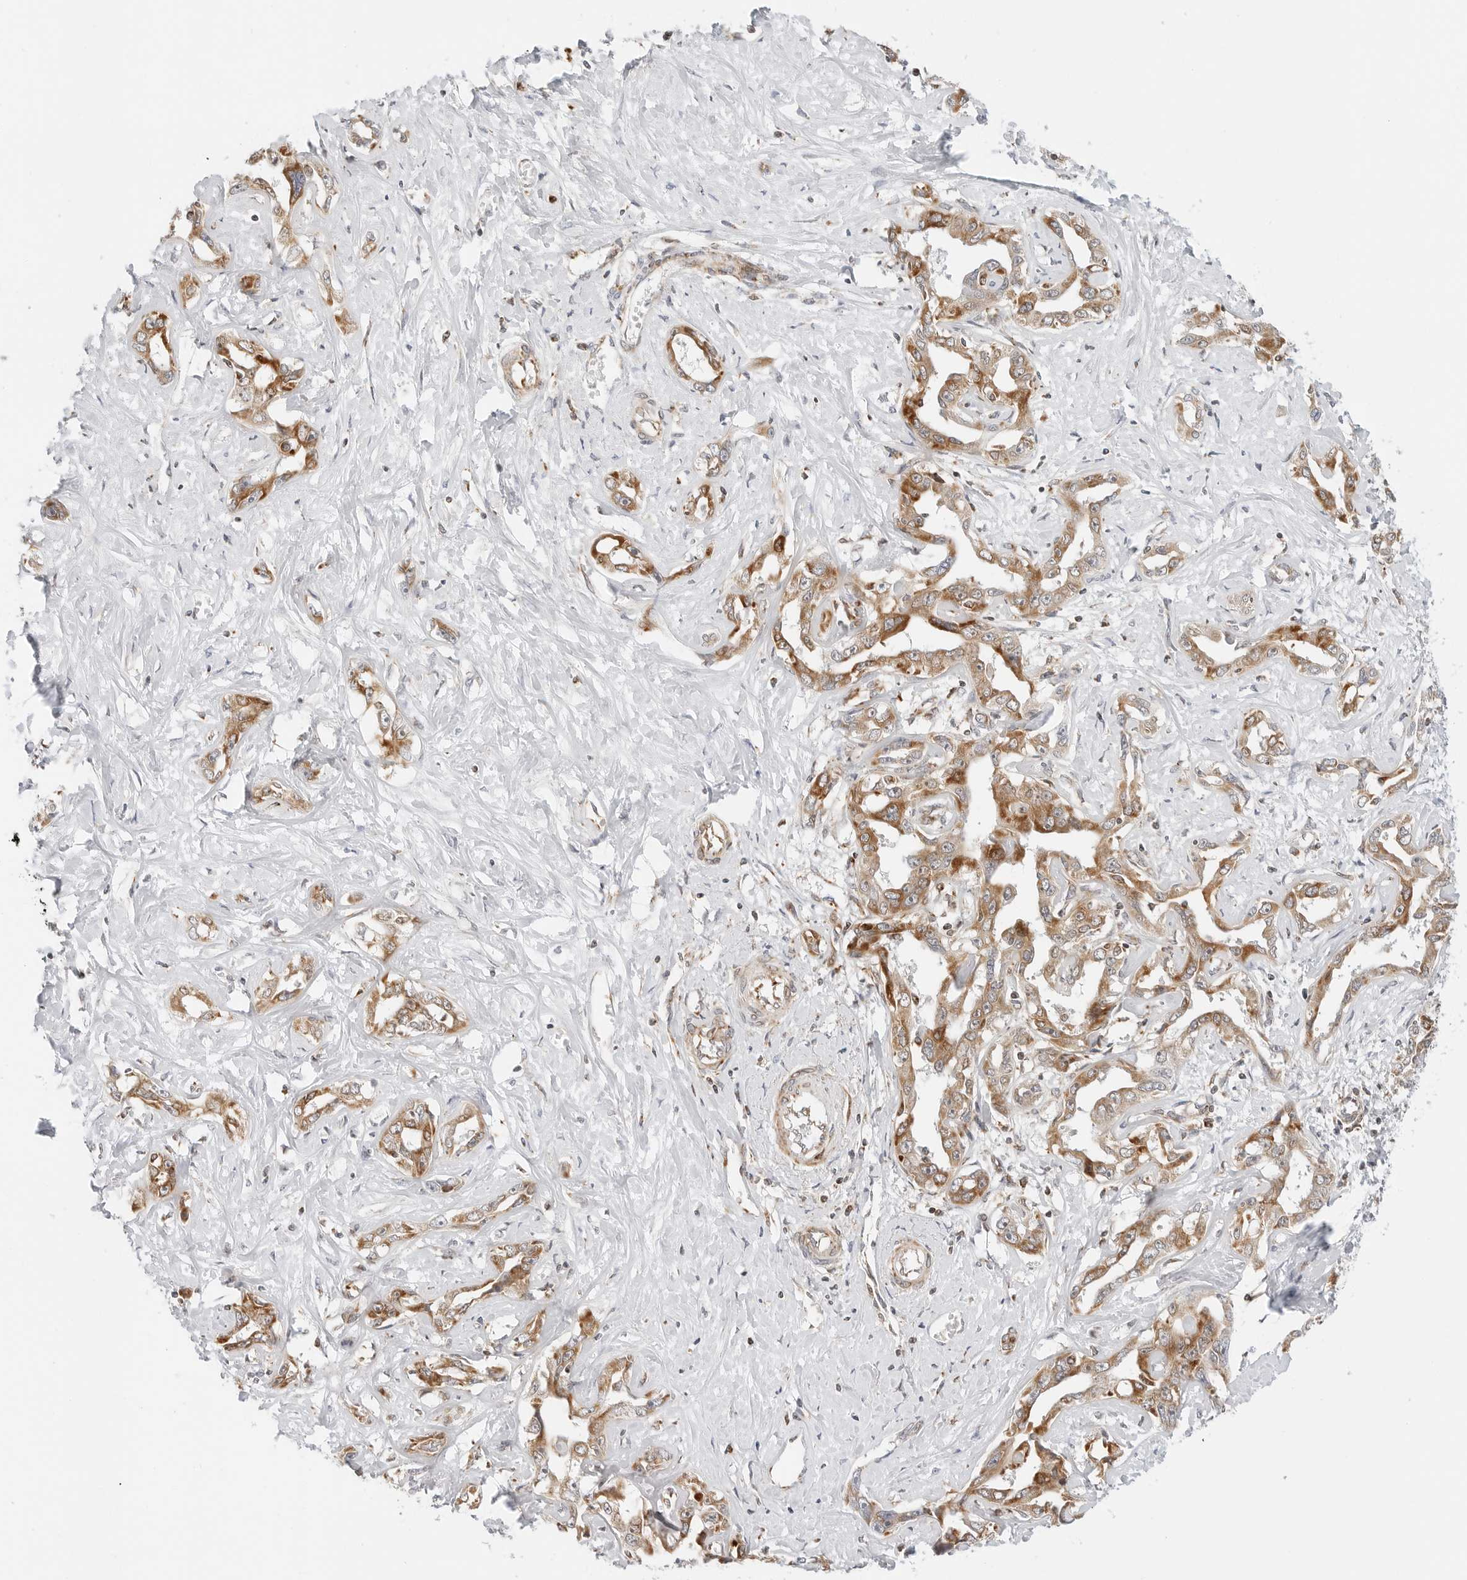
{"staining": {"intensity": "strong", "quantity": ">75%", "location": "cytoplasmic/membranous"}, "tissue": "liver cancer", "cell_type": "Tumor cells", "image_type": "cancer", "snomed": [{"axis": "morphology", "description": "Cholangiocarcinoma"}, {"axis": "topography", "description": "Liver"}], "caption": "A brown stain labels strong cytoplasmic/membranous expression of a protein in human liver cancer tumor cells.", "gene": "DYRK4", "patient": {"sex": "male", "age": 59}}